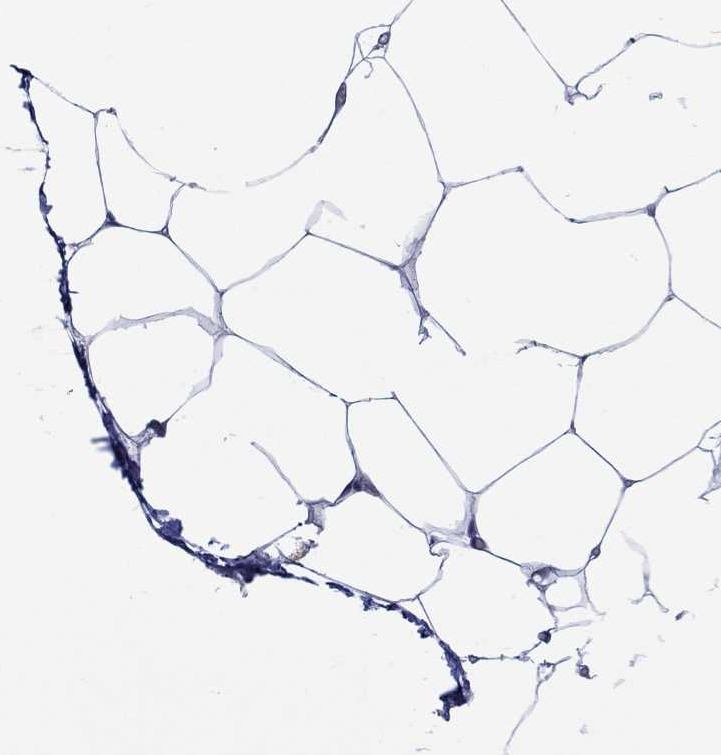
{"staining": {"intensity": "negative", "quantity": "none", "location": "none"}, "tissue": "adipose tissue", "cell_type": "Adipocytes", "image_type": "normal", "snomed": [{"axis": "morphology", "description": "Normal tissue, NOS"}, {"axis": "topography", "description": "Adipose tissue"}], "caption": "Adipocytes show no significant protein positivity in unremarkable adipose tissue.", "gene": "KLHL35", "patient": {"sex": "male", "age": 57}}